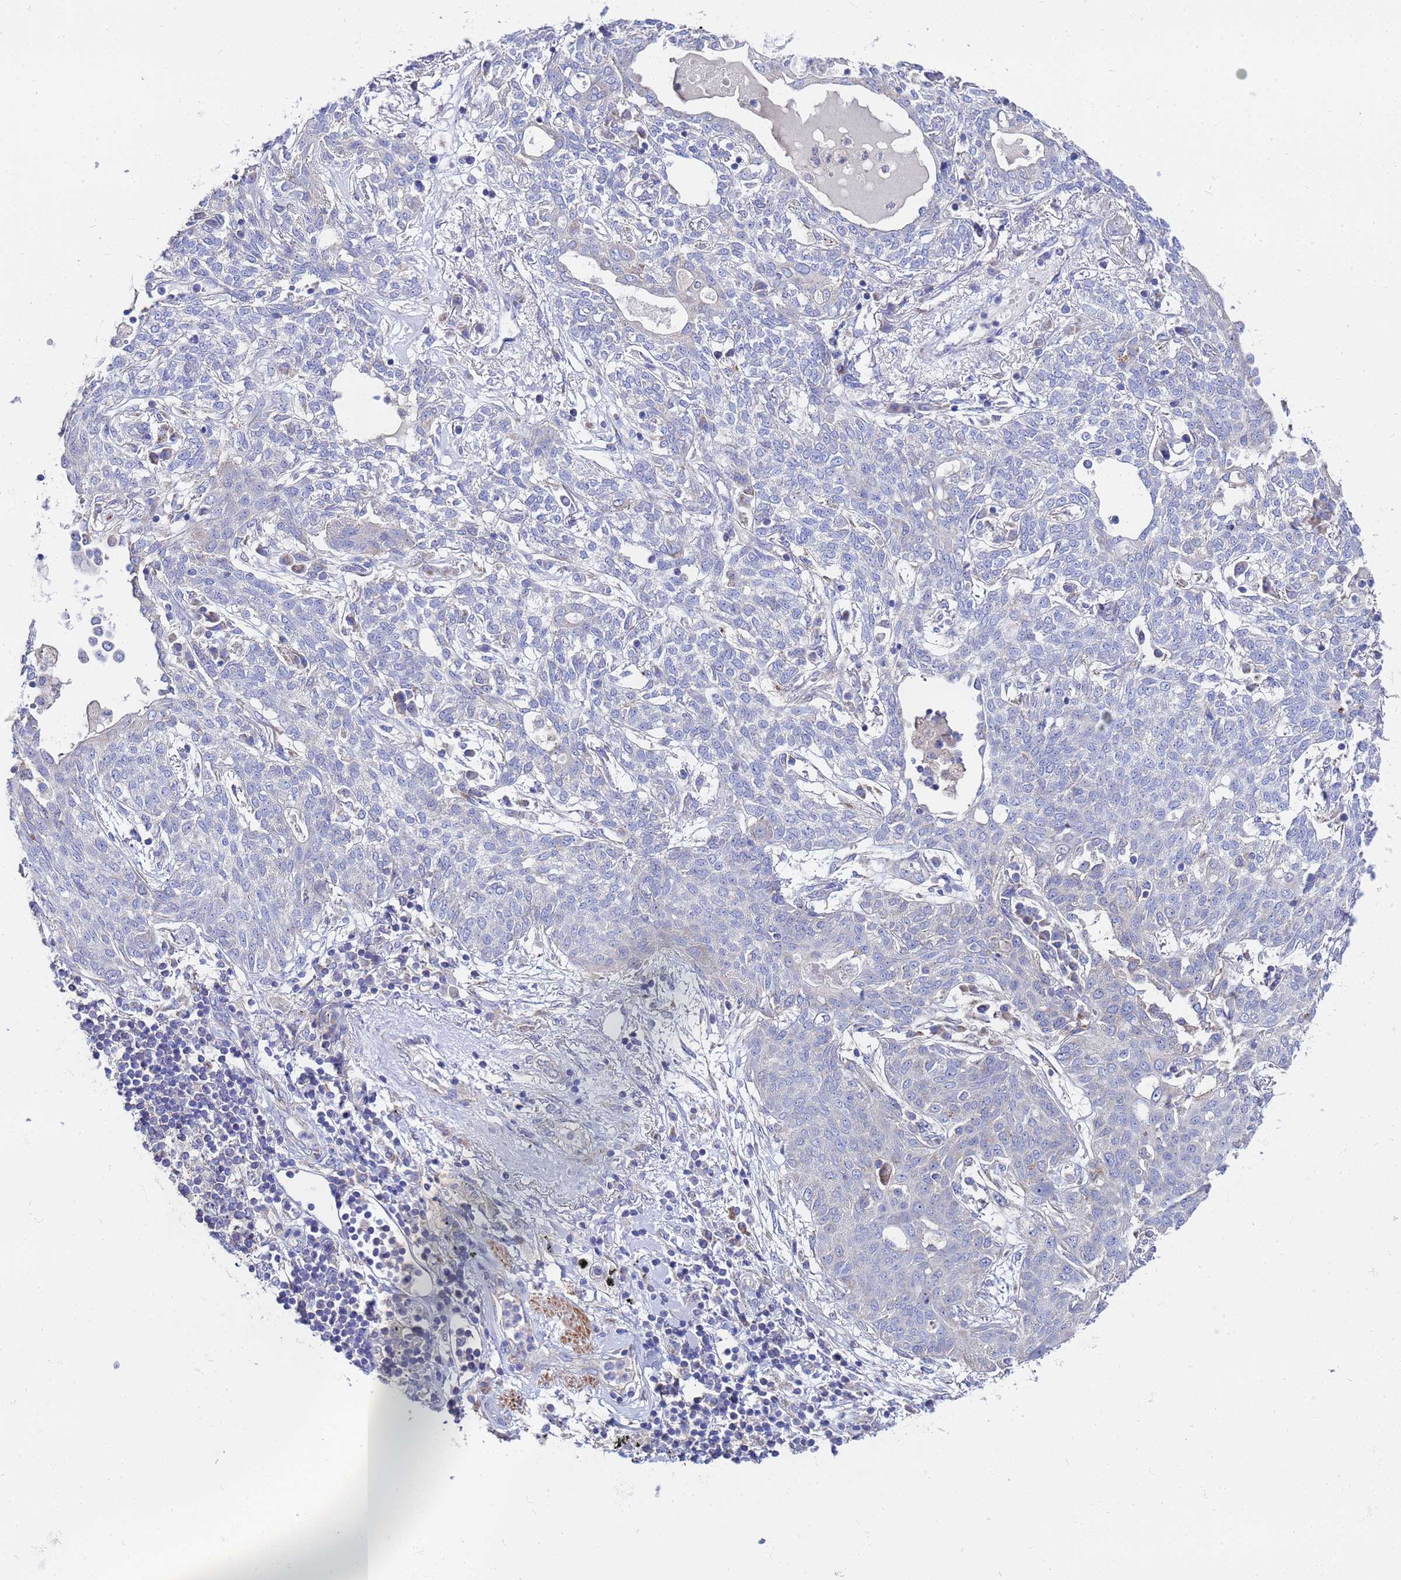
{"staining": {"intensity": "negative", "quantity": "none", "location": "none"}, "tissue": "lung cancer", "cell_type": "Tumor cells", "image_type": "cancer", "snomed": [{"axis": "morphology", "description": "Squamous cell carcinoma, NOS"}, {"axis": "topography", "description": "Lung"}], "caption": "A photomicrograph of squamous cell carcinoma (lung) stained for a protein reveals no brown staining in tumor cells.", "gene": "FAHD2A", "patient": {"sex": "female", "age": 70}}